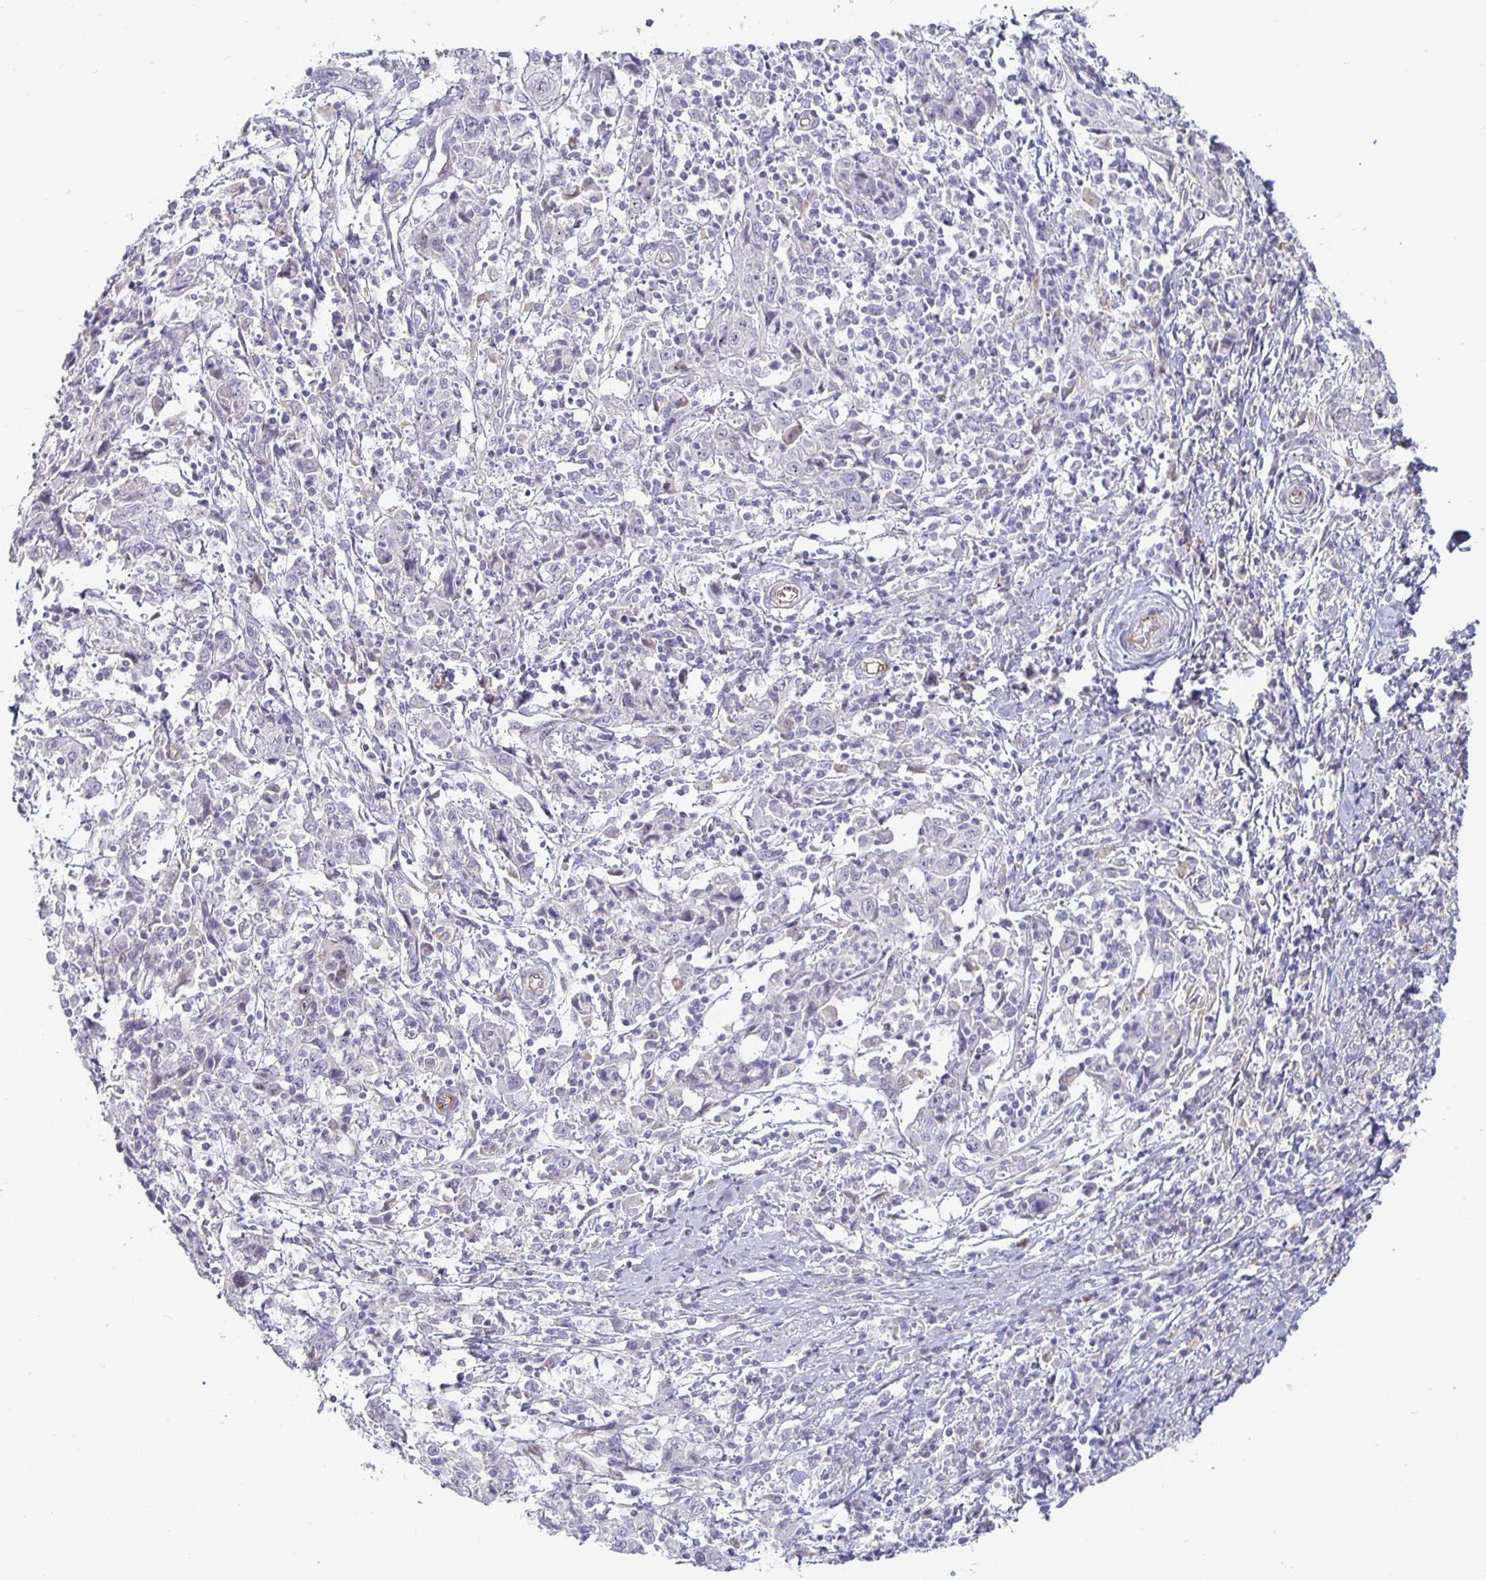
{"staining": {"intensity": "negative", "quantity": "none", "location": "none"}, "tissue": "cervical cancer", "cell_type": "Tumor cells", "image_type": "cancer", "snomed": [{"axis": "morphology", "description": "Squamous cell carcinoma, NOS"}, {"axis": "topography", "description": "Cervix"}], "caption": "Immunohistochemistry (IHC) of human cervical squamous cell carcinoma reveals no staining in tumor cells.", "gene": "S100G", "patient": {"sex": "female", "age": 46}}